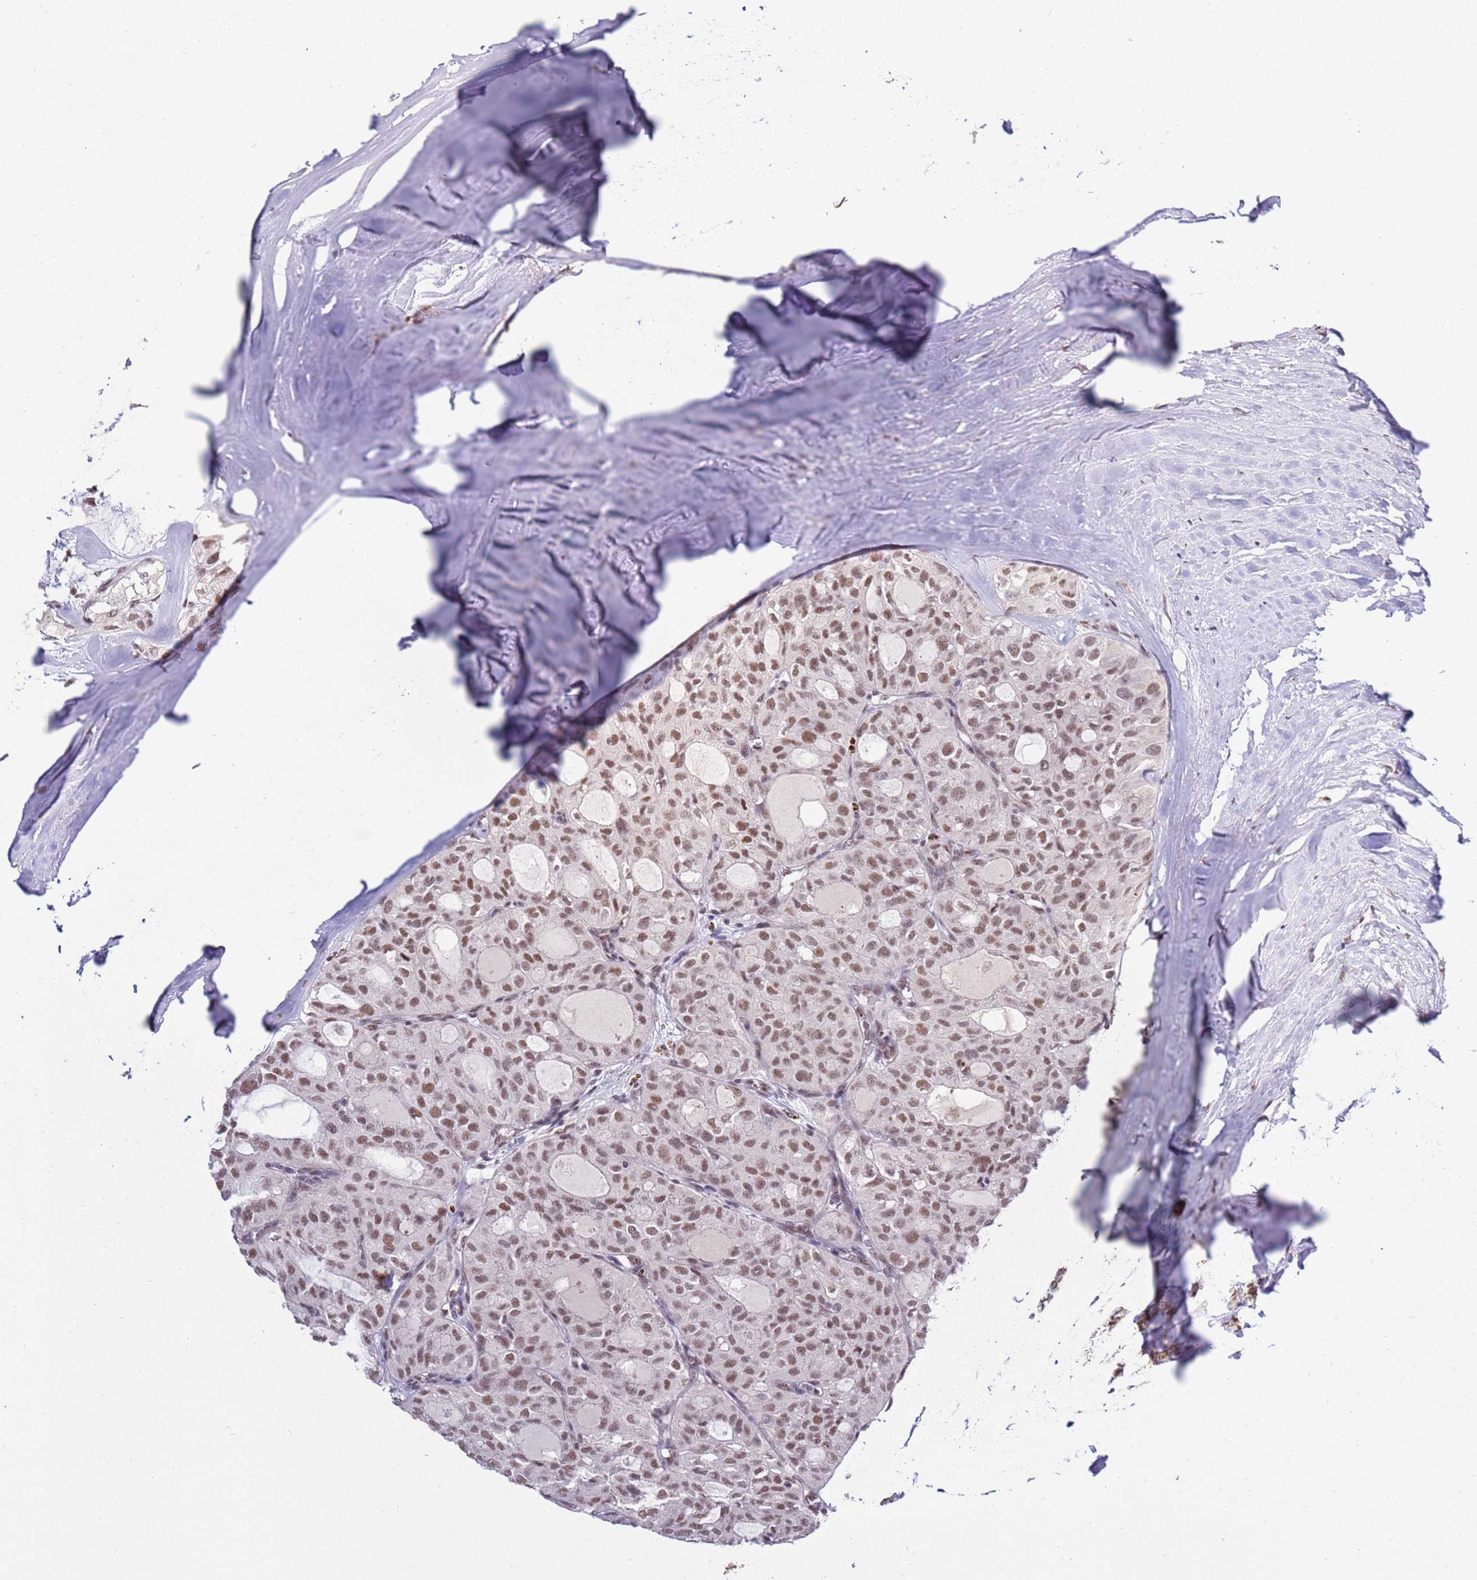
{"staining": {"intensity": "moderate", "quantity": ">75%", "location": "nuclear"}, "tissue": "thyroid cancer", "cell_type": "Tumor cells", "image_type": "cancer", "snomed": [{"axis": "morphology", "description": "Follicular adenoma carcinoma, NOS"}, {"axis": "topography", "description": "Thyroid gland"}], "caption": "Immunohistochemistry staining of thyroid cancer (follicular adenoma carcinoma), which reveals medium levels of moderate nuclear positivity in about >75% of tumor cells indicating moderate nuclear protein positivity. The staining was performed using DAB (3,3'-diaminobenzidine) (brown) for protein detection and nuclei were counterstained in hematoxylin (blue).", "gene": "AKAP8L", "patient": {"sex": "male", "age": 75}}